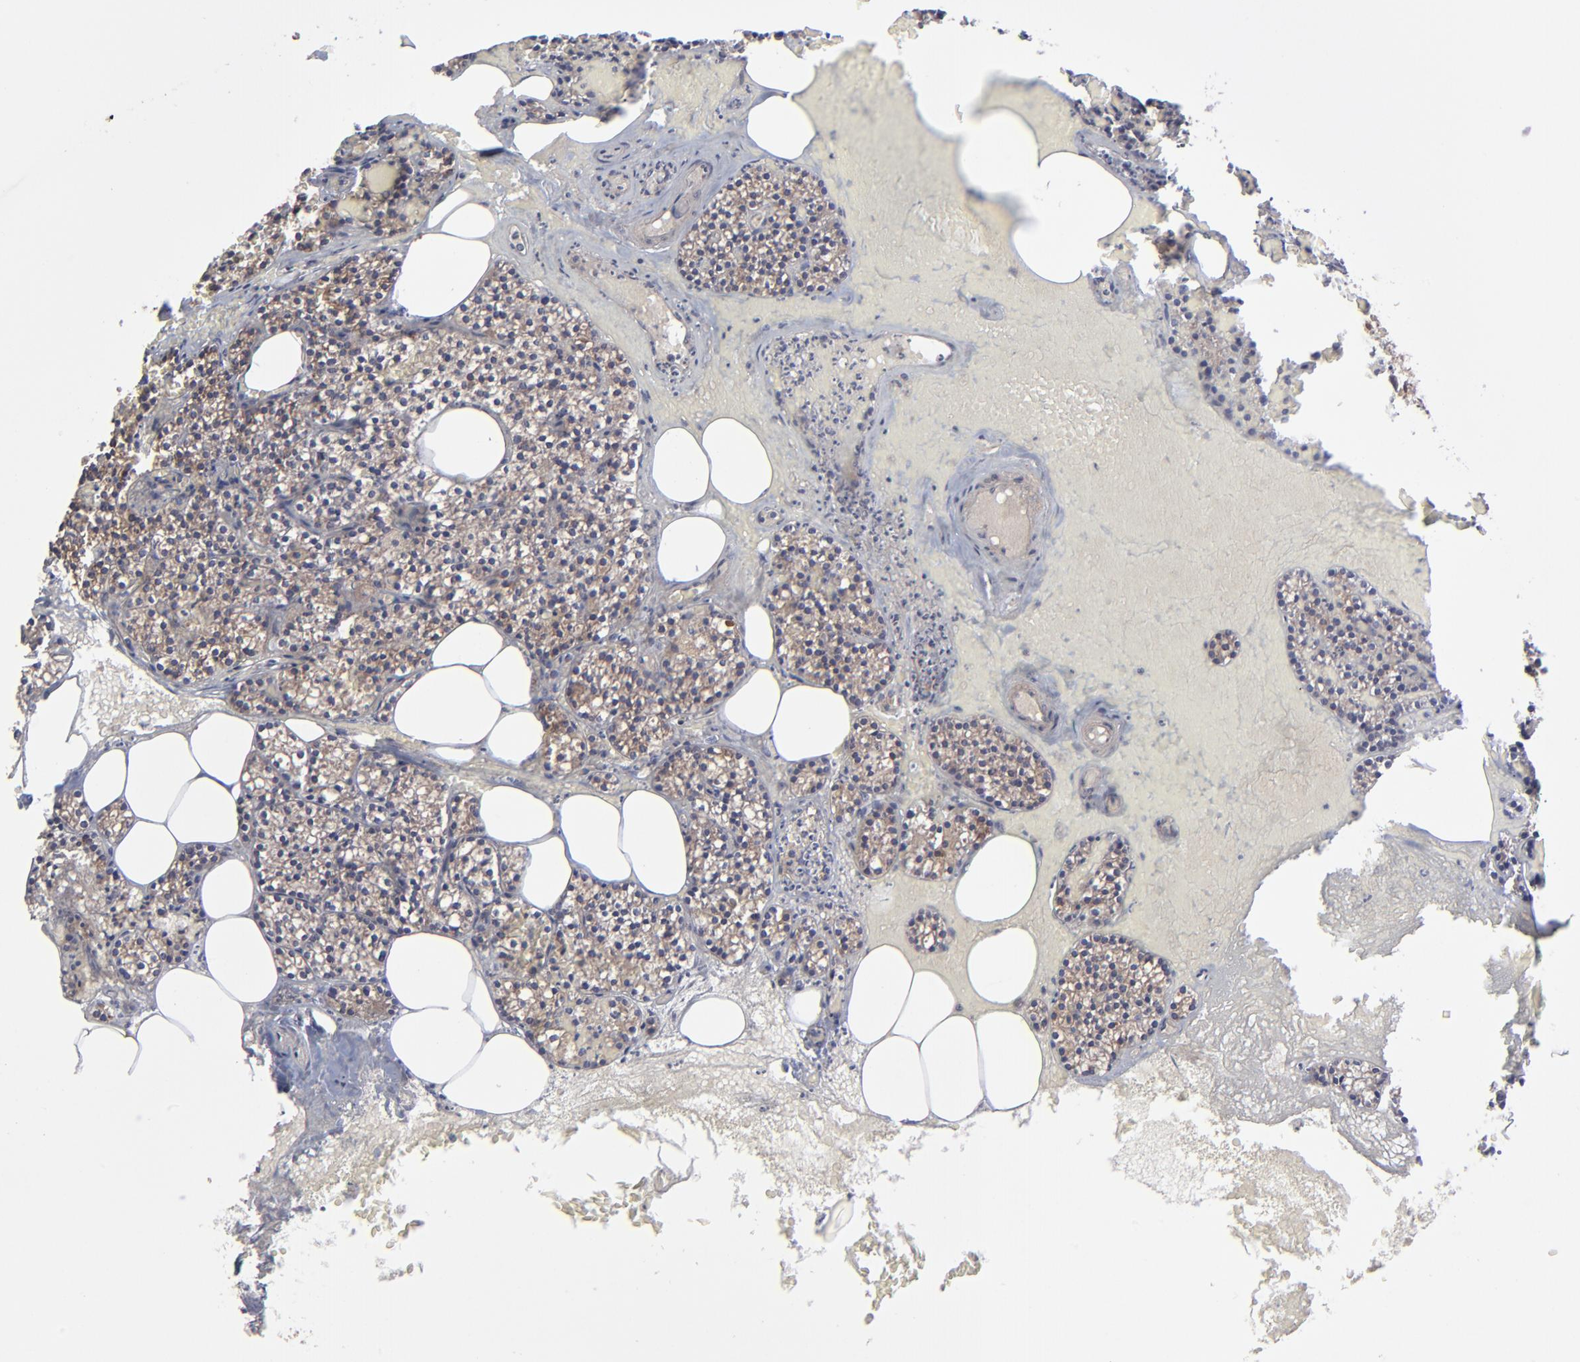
{"staining": {"intensity": "moderate", "quantity": ">75%", "location": "cytoplasmic/membranous"}, "tissue": "parathyroid gland", "cell_type": "Glandular cells", "image_type": "normal", "snomed": [{"axis": "morphology", "description": "Normal tissue, NOS"}, {"axis": "topography", "description": "Parathyroid gland"}], "caption": "A high-resolution image shows immunohistochemistry (IHC) staining of normal parathyroid gland, which demonstrates moderate cytoplasmic/membranous positivity in approximately >75% of glandular cells. (Brightfield microscopy of DAB IHC at high magnification).", "gene": "ZNF780A", "patient": {"sex": "male", "age": 51}}